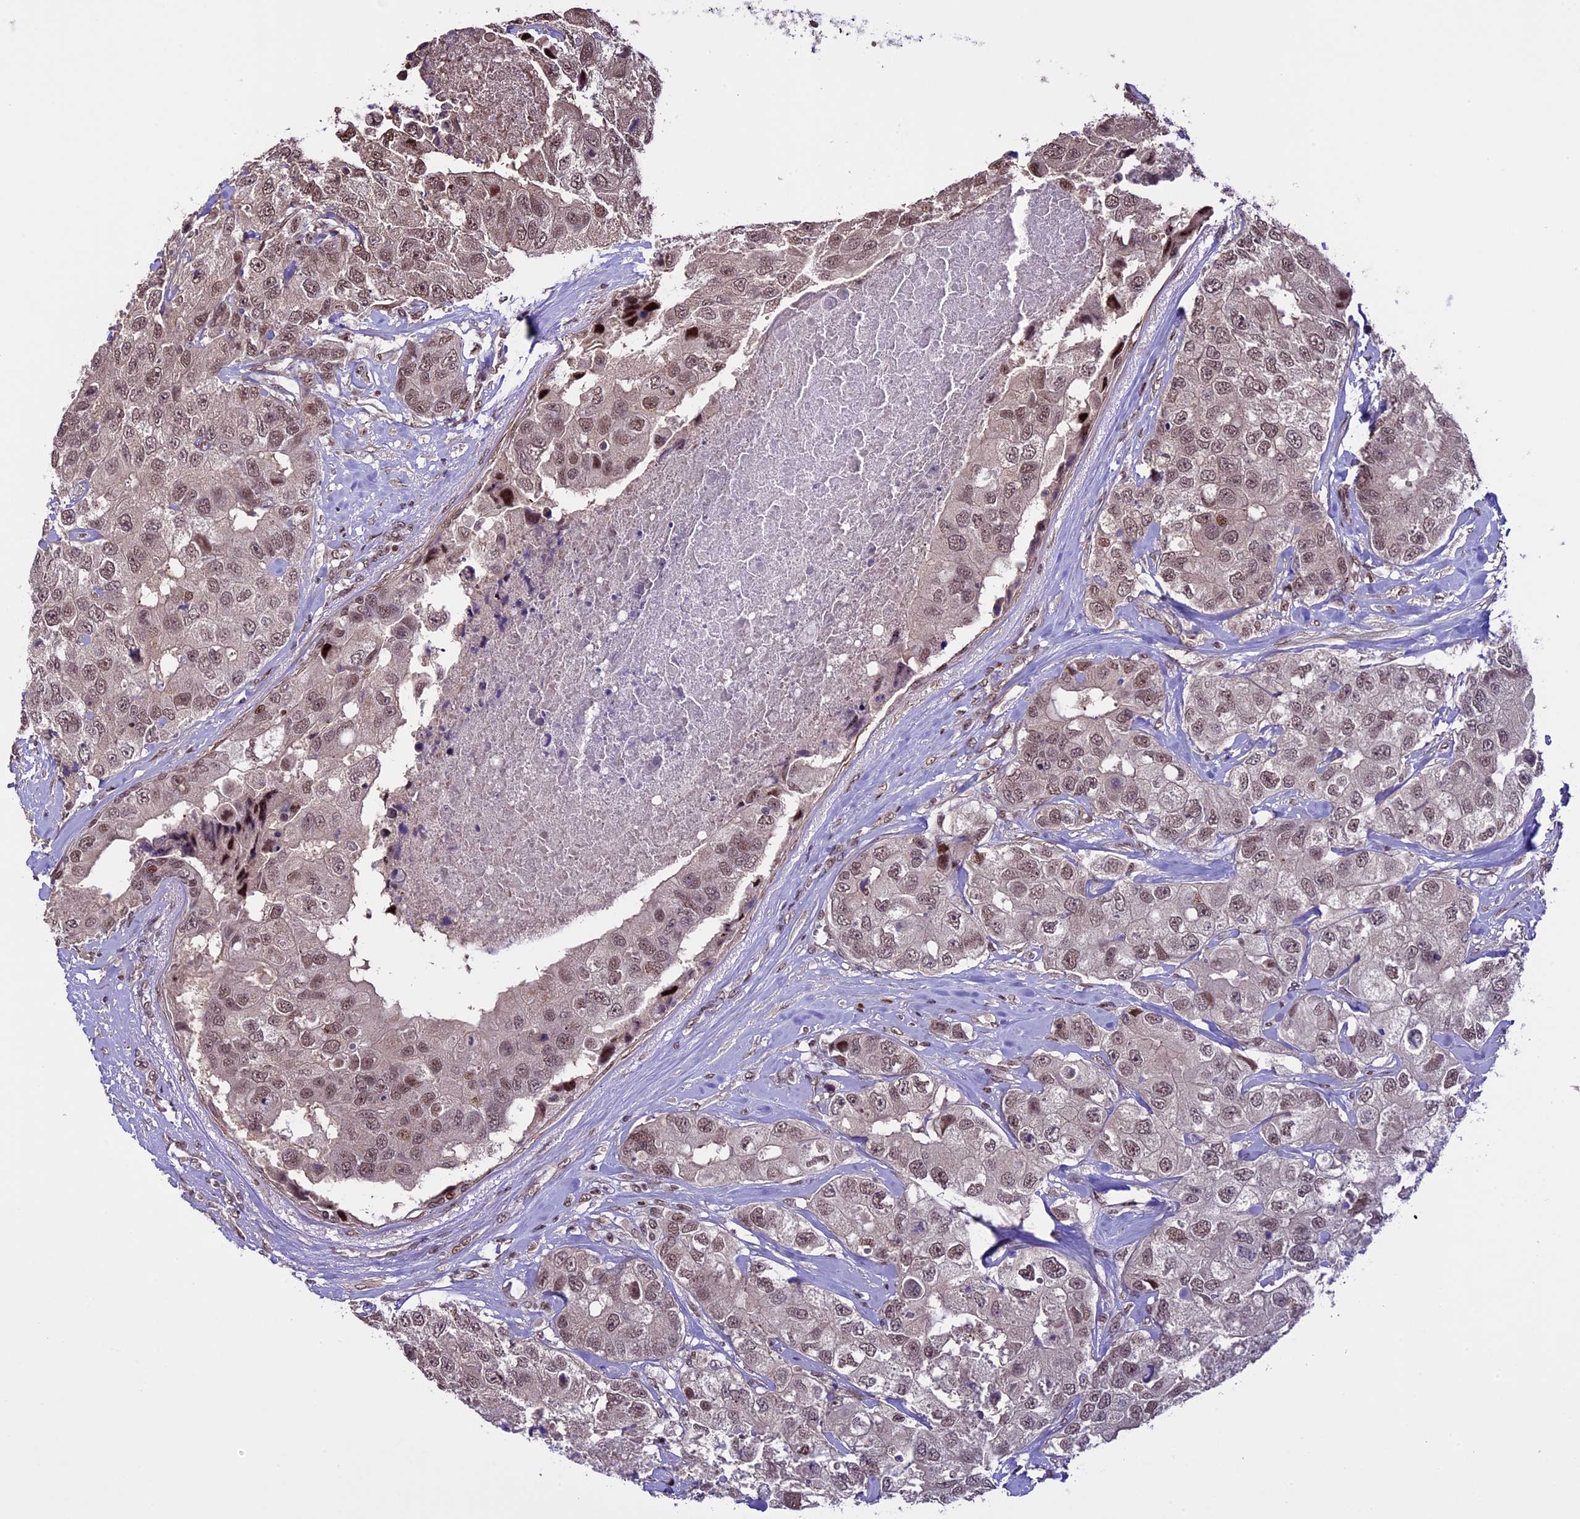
{"staining": {"intensity": "moderate", "quantity": ">75%", "location": "nuclear"}, "tissue": "breast cancer", "cell_type": "Tumor cells", "image_type": "cancer", "snomed": [{"axis": "morphology", "description": "Duct carcinoma"}, {"axis": "topography", "description": "Breast"}], "caption": "A histopathology image showing moderate nuclear staining in approximately >75% of tumor cells in breast infiltrating ductal carcinoma, as visualized by brown immunohistochemical staining.", "gene": "TCP11L2", "patient": {"sex": "female", "age": 62}}